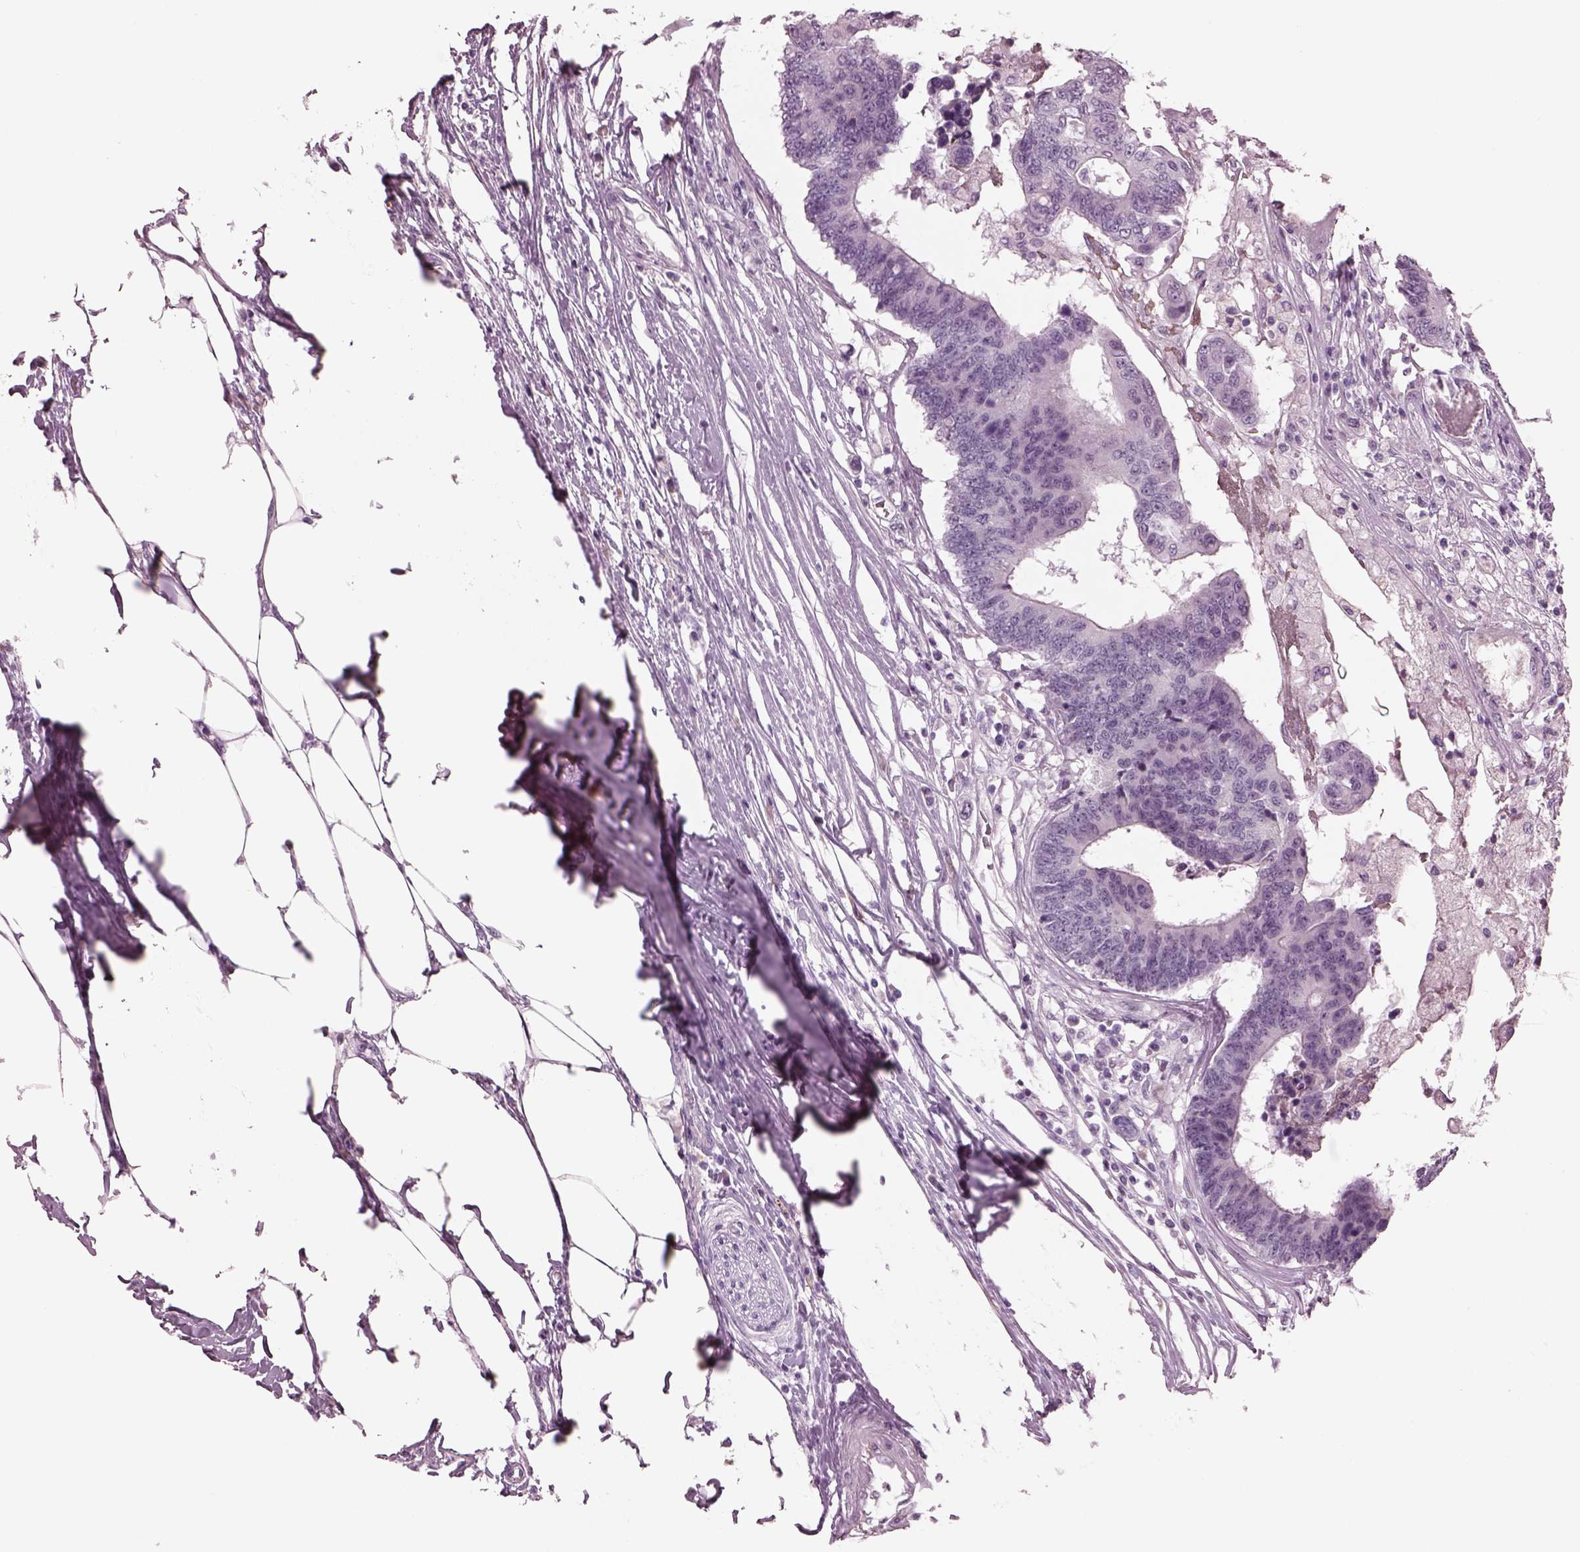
{"staining": {"intensity": "negative", "quantity": "none", "location": "none"}, "tissue": "colorectal cancer", "cell_type": "Tumor cells", "image_type": "cancer", "snomed": [{"axis": "morphology", "description": "Adenocarcinoma, NOS"}, {"axis": "topography", "description": "Colon"}], "caption": "An IHC histopathology image of colorectal adenocarcinoma is shown. There is no staining in tumor cells of colorectal adenocarcinoma.", "gene": "CYLC1", "patient": {"sex": "female", "age": 48}}